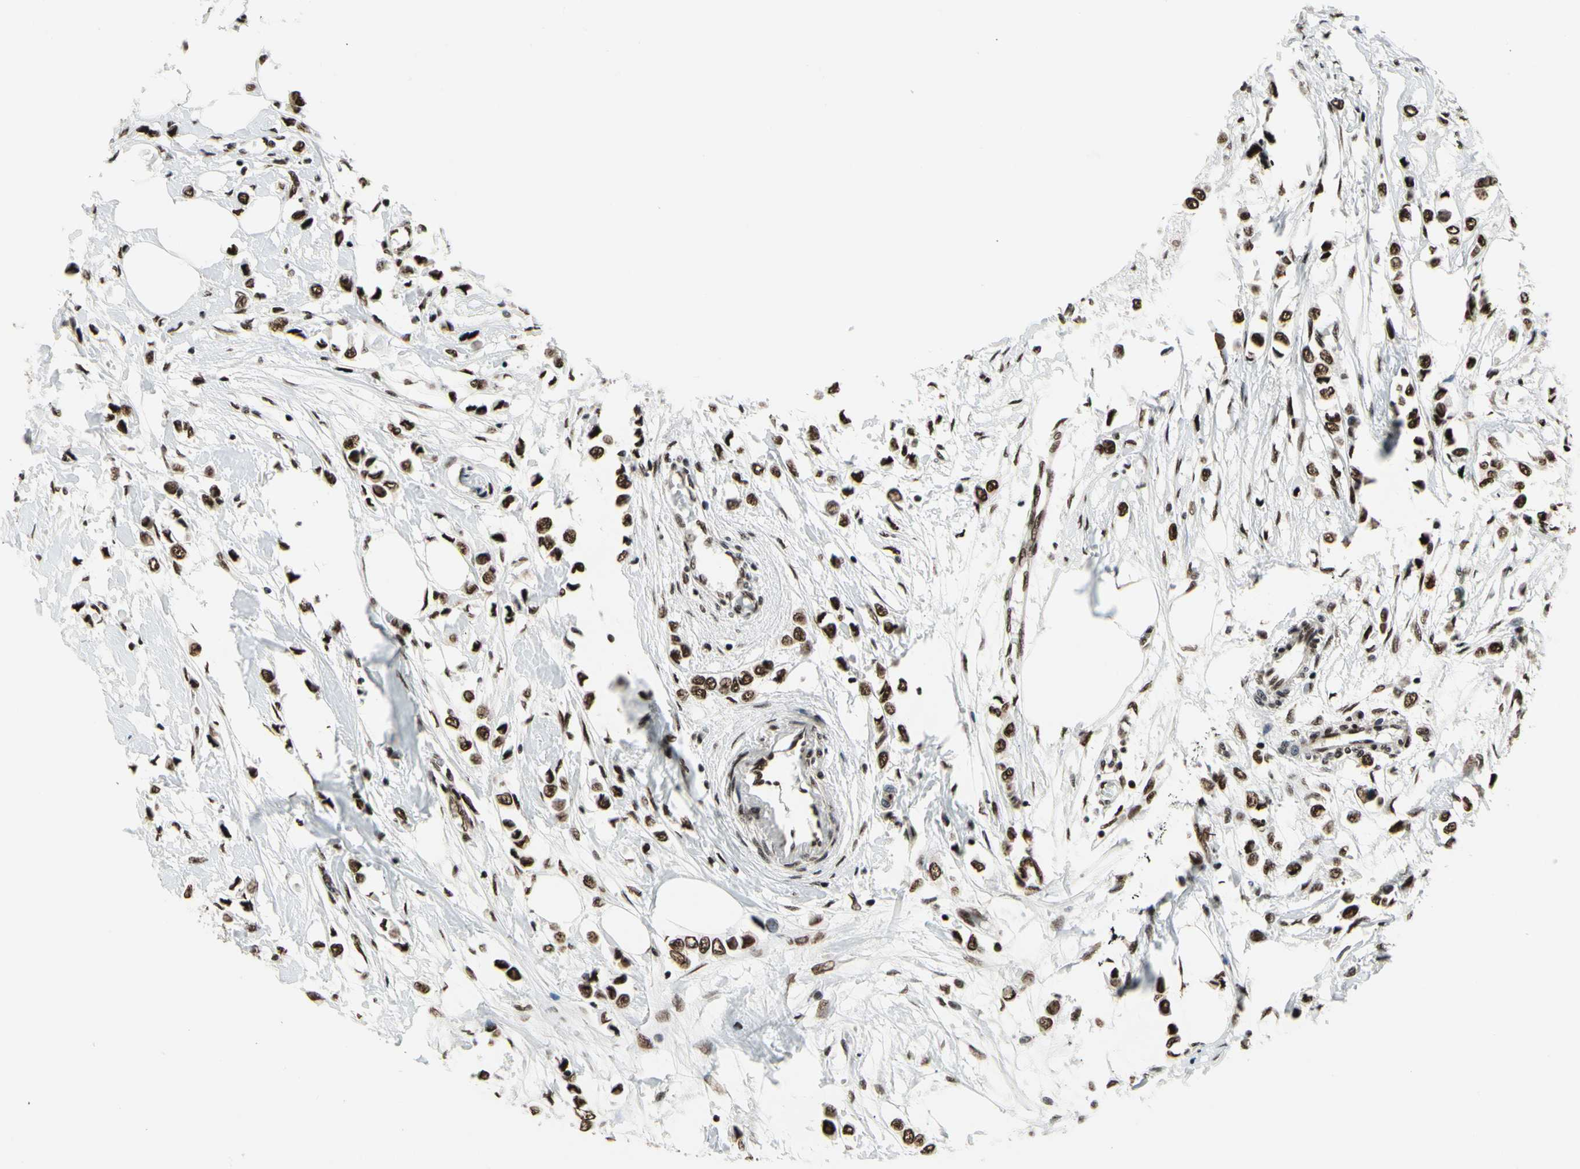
{"staining": {"intensity": "strong", "quantity": ">75%", "location": "nuclear"}, "tissue": "breast cancer", "cell_type": "Tumor cells", "image_type": "cancer", "snomed": [{"axis": "morphology", "description": "Lobular carcinoma"}, {"axis": "topography", "description": "Breast"}], "caption": "Immunohistochemistry (IHC) photomicrograph of neoplastic tissue: breast cancer (lobular carcinoma) stained using immunohistochemistry (IHC) shows high levels of strong protein expression localized specifically in the nuclear of tumor cells, appearing as a nuclear brown color.", "gene": "SRSF11", "patient": {"sex": "female", "age": 51}}